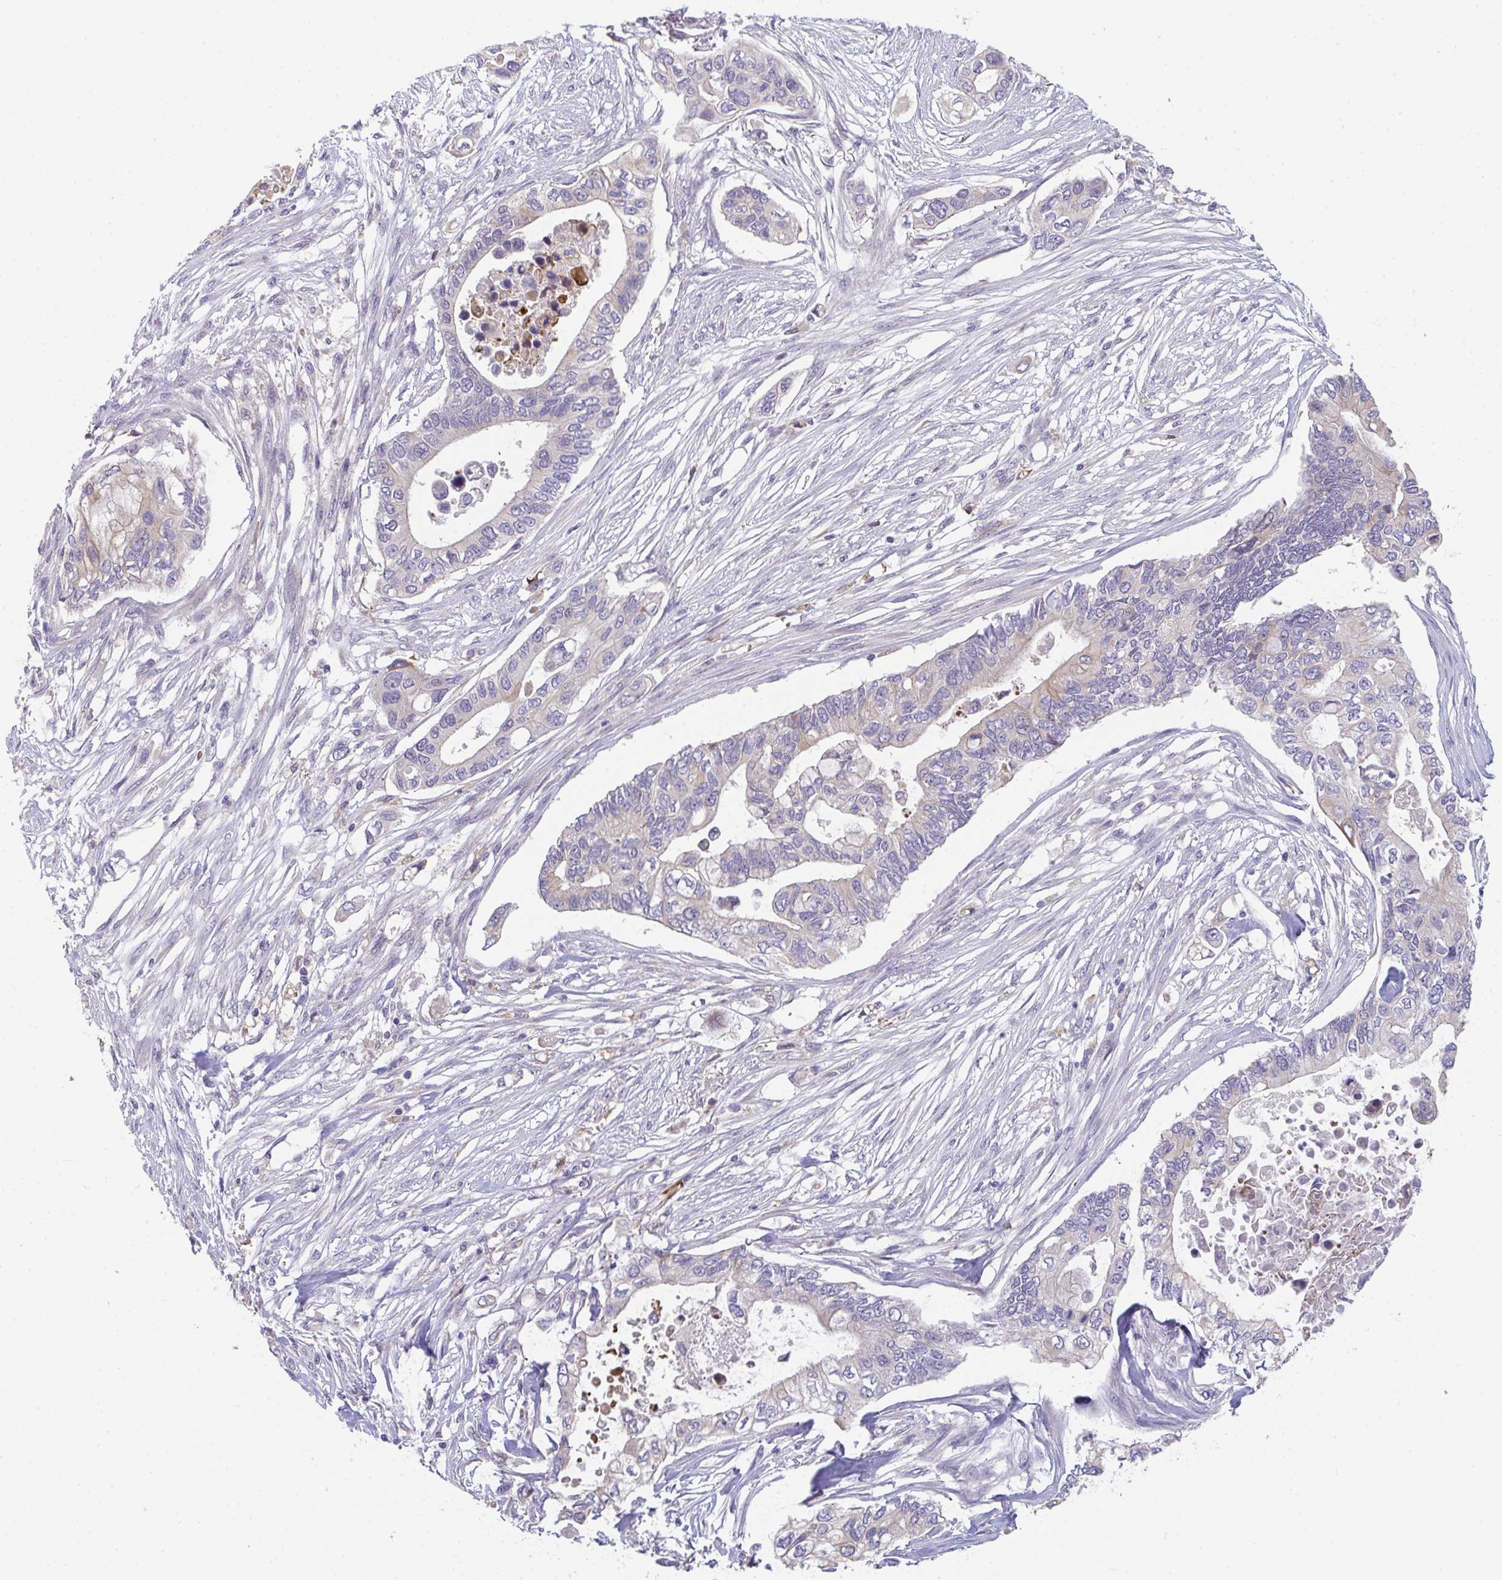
{"staining": {"intensity": "weak", "quantity": "<25%", "location": "cytoplasmic/membranous"}, "tissue": "pancreatic cancer", "cell_type": "Tumor cells", "image_type": "cancer", "snomed": [{"axis": "morphology", "description": "Adenocarcinoma, NOS"}, {"axis": "topography", "description": "Pancreas"}], "caption": "Adenocarcinoma (pancreatic) was stained to show a protein in brown. There is no significant expression in tumor cells.", "gene": "RIOK1", "patient": {"sex": "female", "age": 63}}